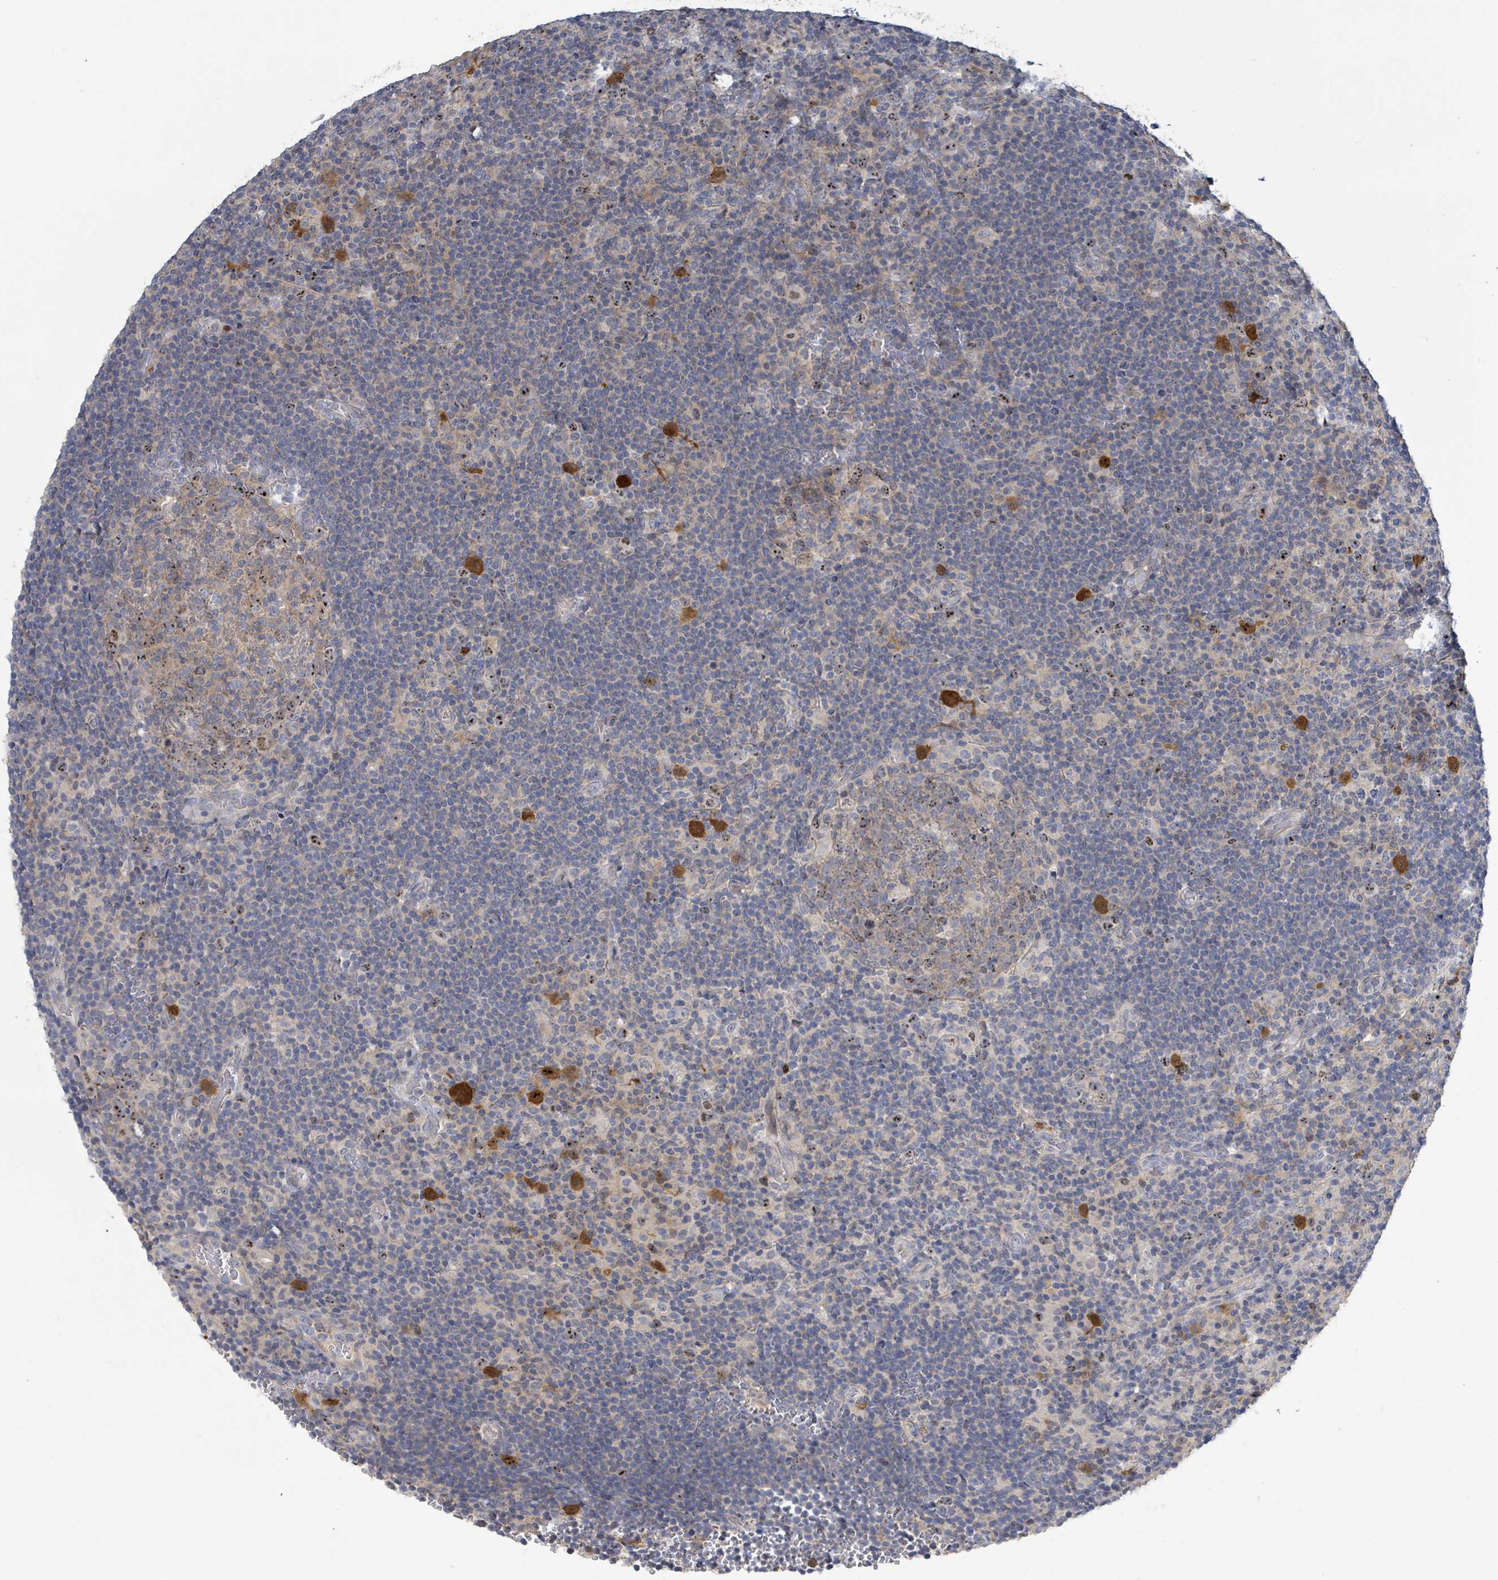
{"staining": {"intensity": "strong", "quantity": "25%-75%", "location": "cytoplasmic/membranous"}, "tissue": "lymphoma", "cell_type": "Tumor cells", "image_type": "cancer", "snomed": [{"axis": "morphology", "description": "Hodgkin's disease, NOS"}, {"axis": "topography", "description": "Lymph node"}], "caption": "IHC (DAB (3,3'-diaminobenzidine)) staining of human Hodgkin's disease reveals strong cytoplasmic/membranous protein staining in about 25%-75% of tumor cells. The protein of interest is shown in brown color, while the nuclei are stained blue.", "gene": "KRAS", "patient": {"sex": "female", "age": 57}}